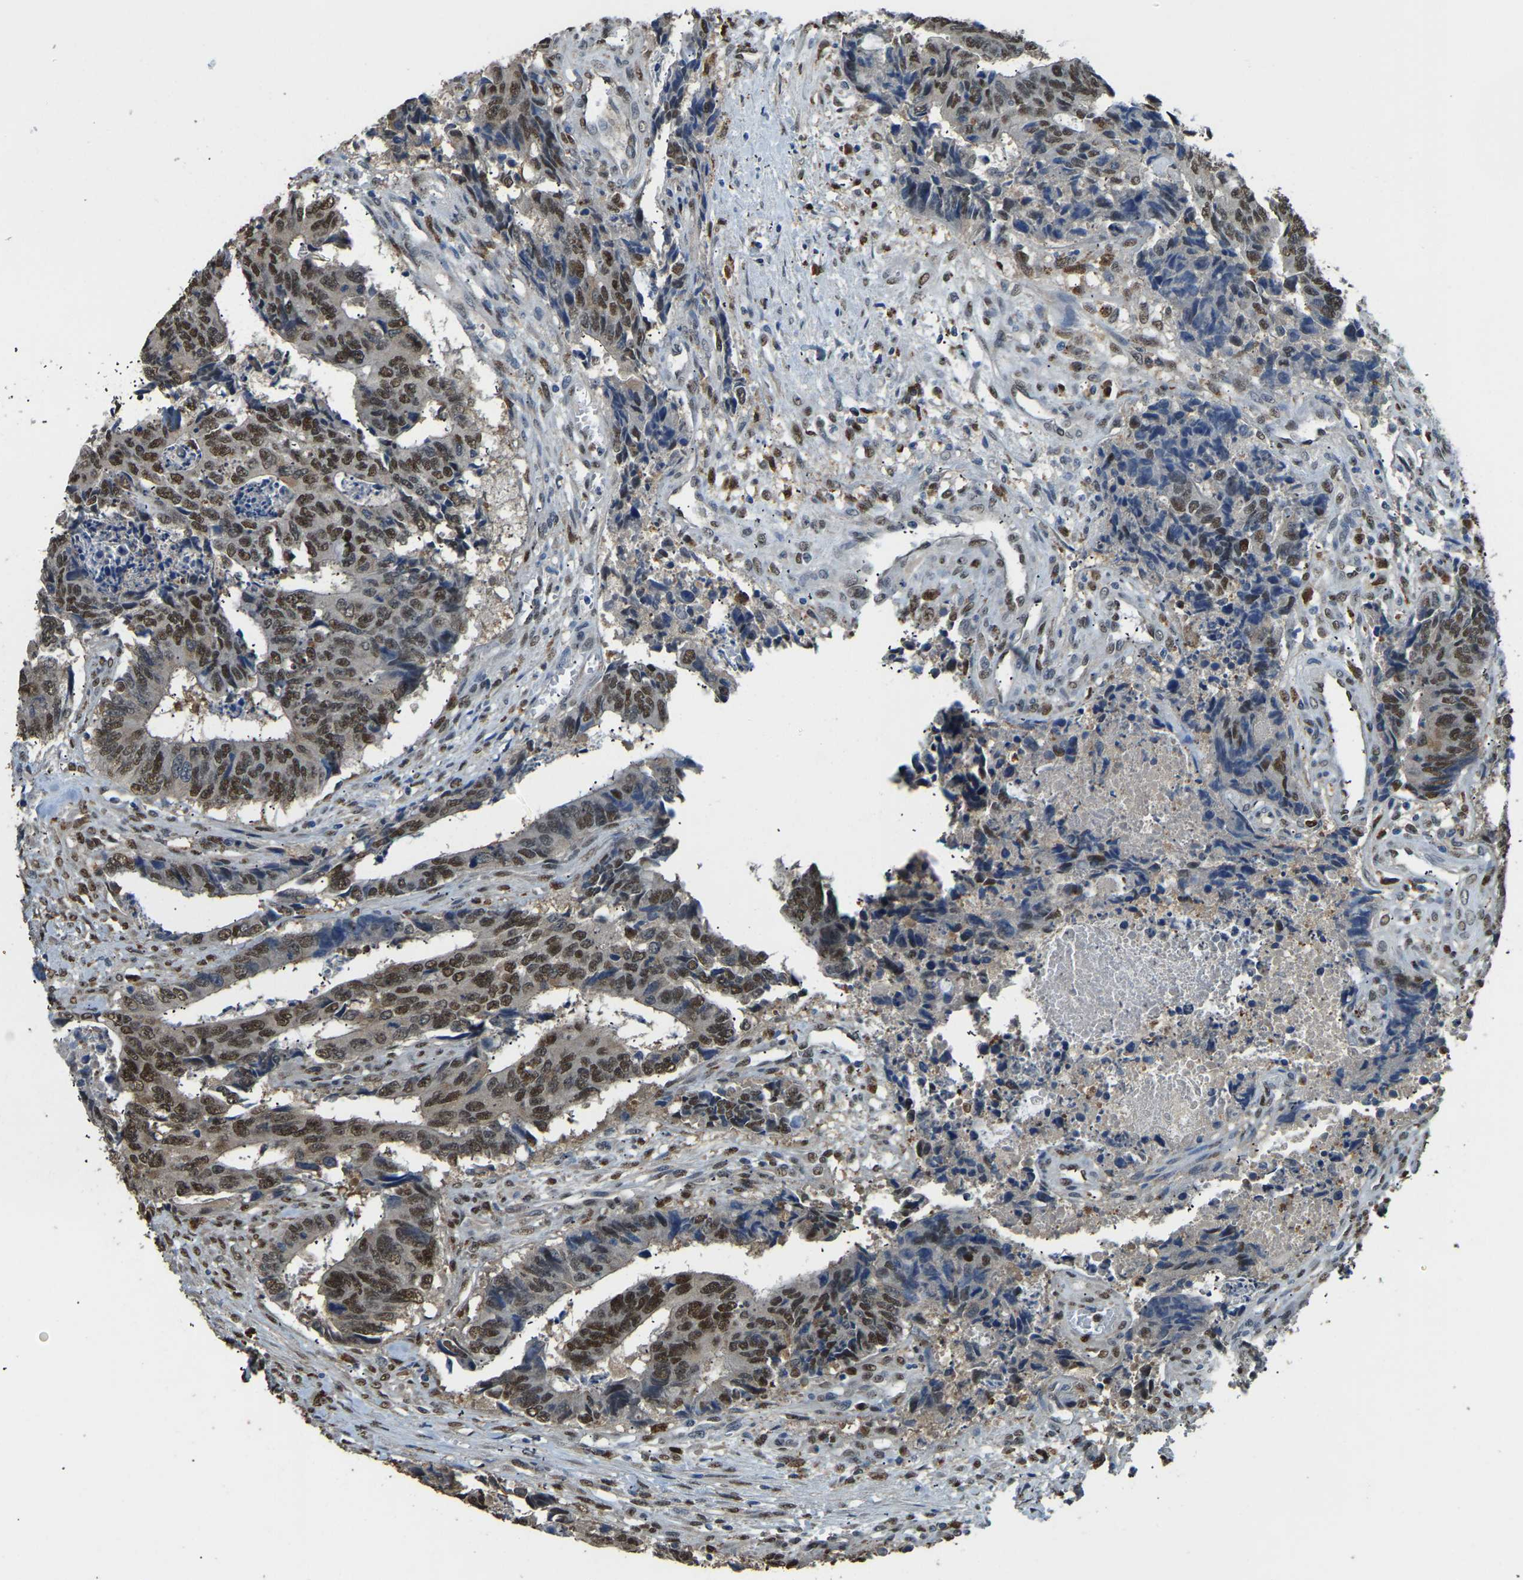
{"staining": {"intensity": "strong", "quantity": ">75%", "location": "cytoplasmic/membranous,nuclear"}, "tissue": "colorectal cancer", "cell_type": "Tumor cells", "image_type": "cancer", "snomed": [{"axis": "morphology", "description": "Adenocarcinoma, NOS"}, {"axis": "topography", "description": "Rectum"}], "caption": "Adenocarcinoma (colorectal) stained with DAB immunohistochemistry (IHC) exhibits high levels of strong cytoplasmic/membranous and nuclear positivity in about >75% of tumor cells.", "gene": "NANS", "patient": {"sex": "male", "age": 84}}